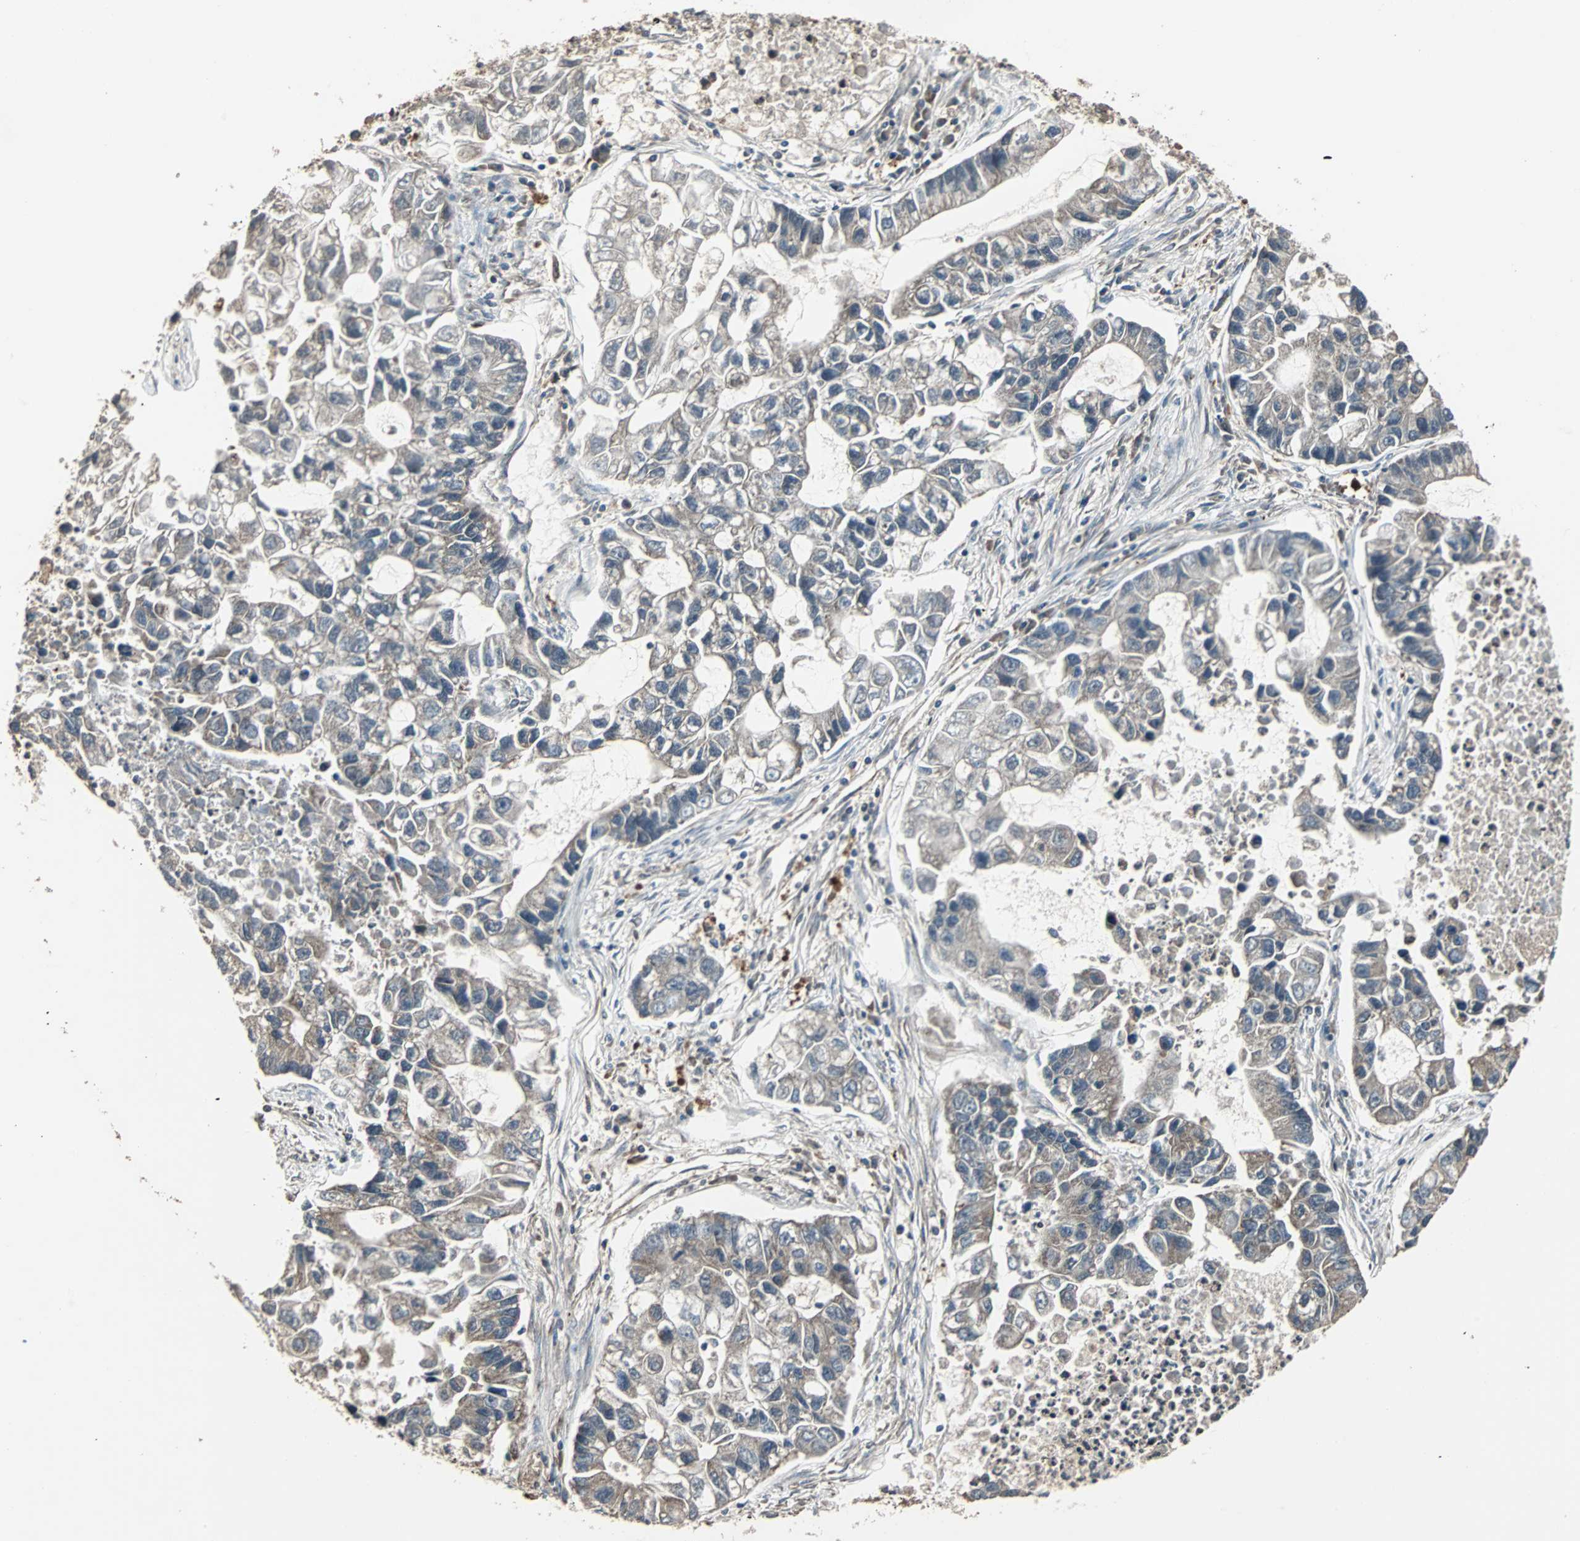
{"staining": {"intensity": "weak", "quantity": "25%-75%", "location": "cytoplasmic/membranous"}, "tissue": "lung cancer", "cell_type": "Tumor cells", "image_type": "cancer", "snomed": [{"axis": "morphology", "description": "Adenocarcinoma, NOS"}, {"axis": "topography", "description": "Lung"}], "caption": "Human lung cancer (adenocarcinoma) stained with a protein marker shows weak staining in tumor cells.", "gene": "RAB7A", "patient": {"sex": "female", "age": 51}}